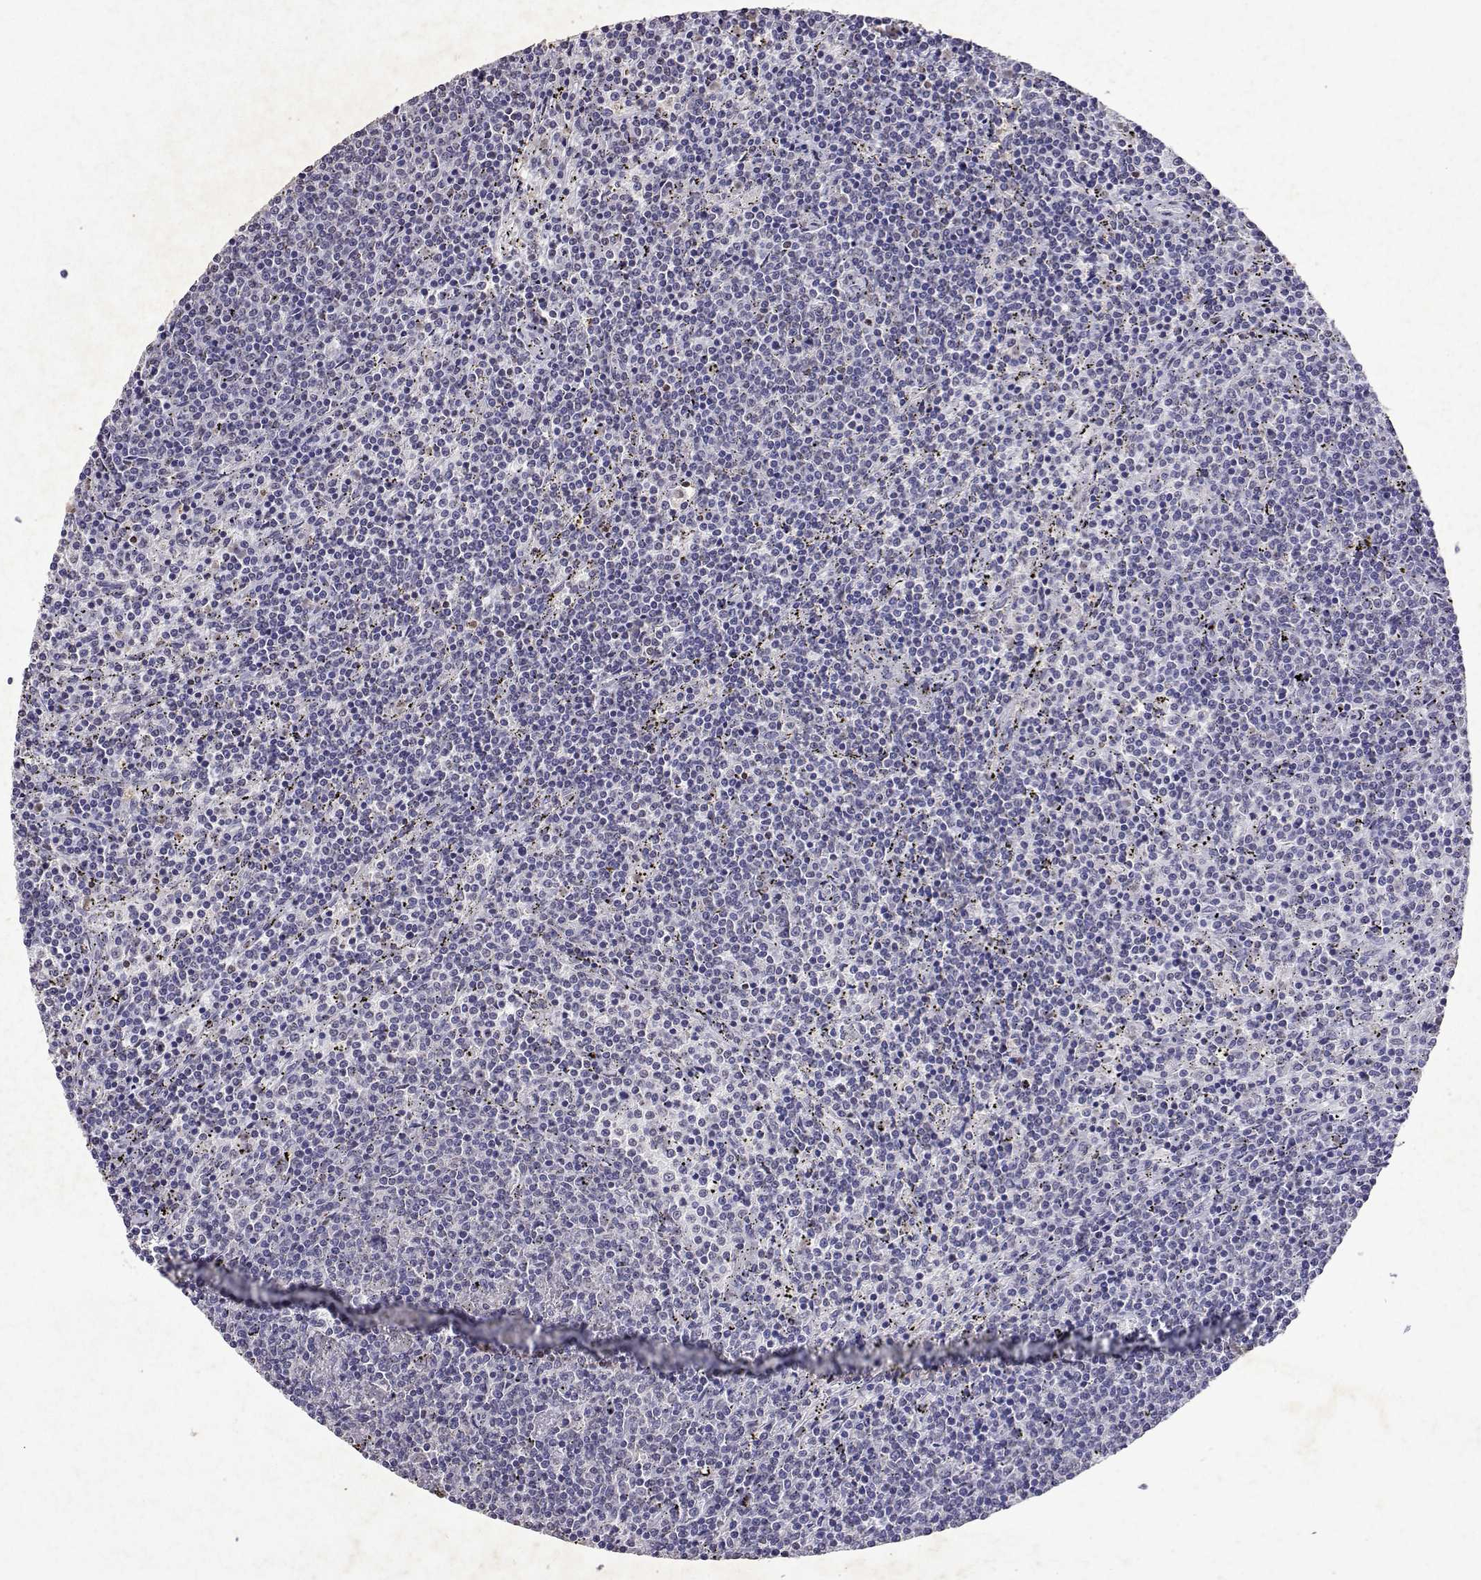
{"staining": {"intensity": "negative", "quantity": "none", "location": "none"}, "tissue": "lymphoma", "cell_type": "Tumor cells", "image_type": "cancer", "snomed": [{"axis": "morphology", "description": "Malignant lymphoma, non-Hodgkin's type, Low grade"}, {"axis": "topography", "description": "Spleen"}], "caption": "IHC of malignant lymphoma, non-Hodgkin's type (low-grade) demonstrates no staining in tumor cells.", "gene": "DUSP28", "patient": {"sex": "female", "age": 50}}